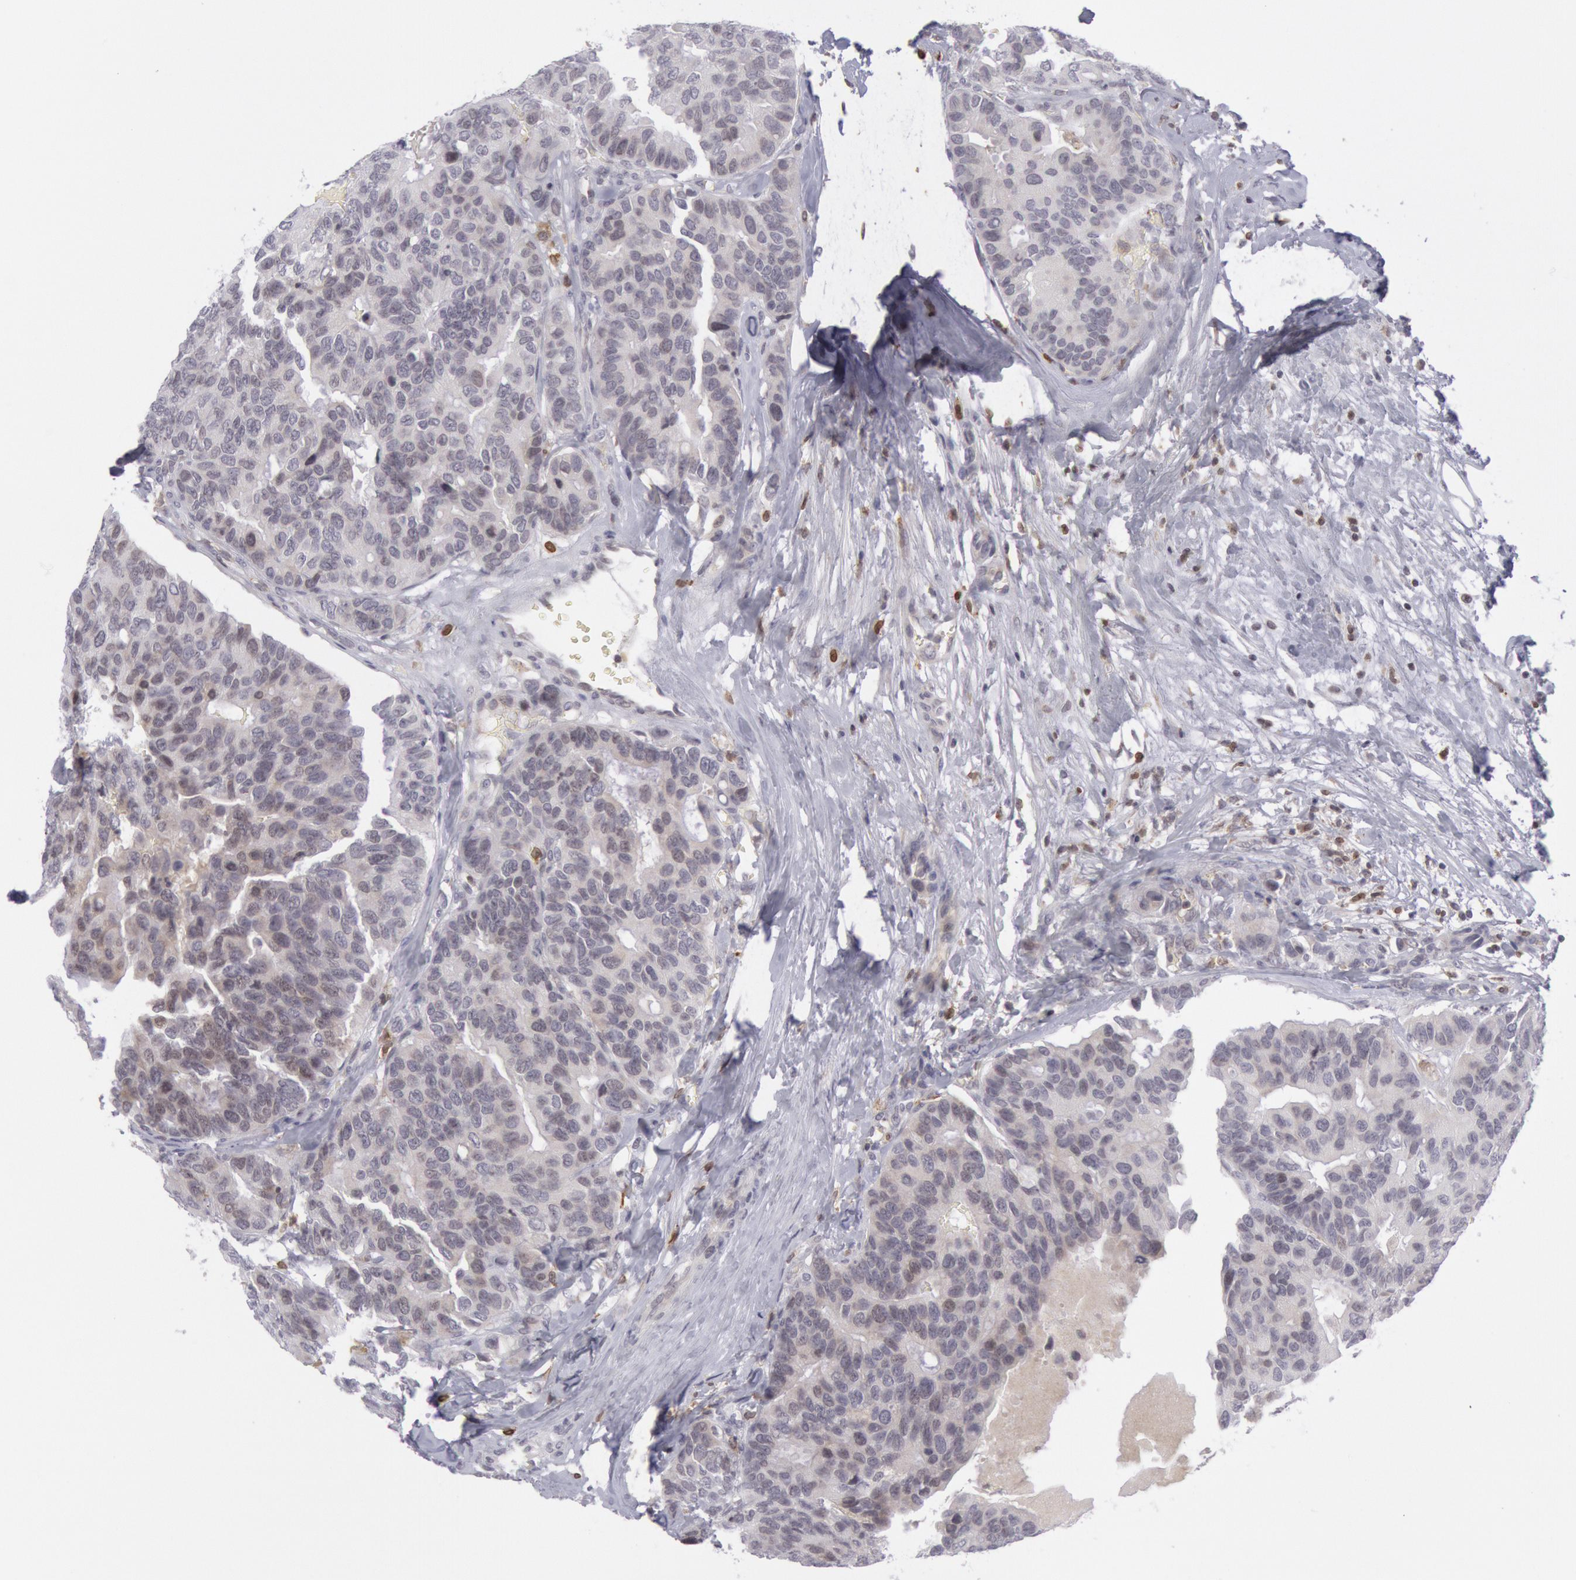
{"staining": {"intensity": "moderate", "quantity": "<25%", "location": "cytoplasmic/membranous"}, "tissue": "breast cancer", "cell_type": "Tumor cells", "image_type": "cancer", "snomed": [{"axis": "morphology", "description": "Duct carcinoma"}, {"axis": "topography", "description": "Breast"}], "caption": "About <25% of tumor cells in invasive ductal carcinoma (breast) display moderate cytoplasmic/membranous protein staining as visualized by brown immunohistochemical staining.", "gene": "PTGS2", "patient": {"sex": "female", "age": 69}}